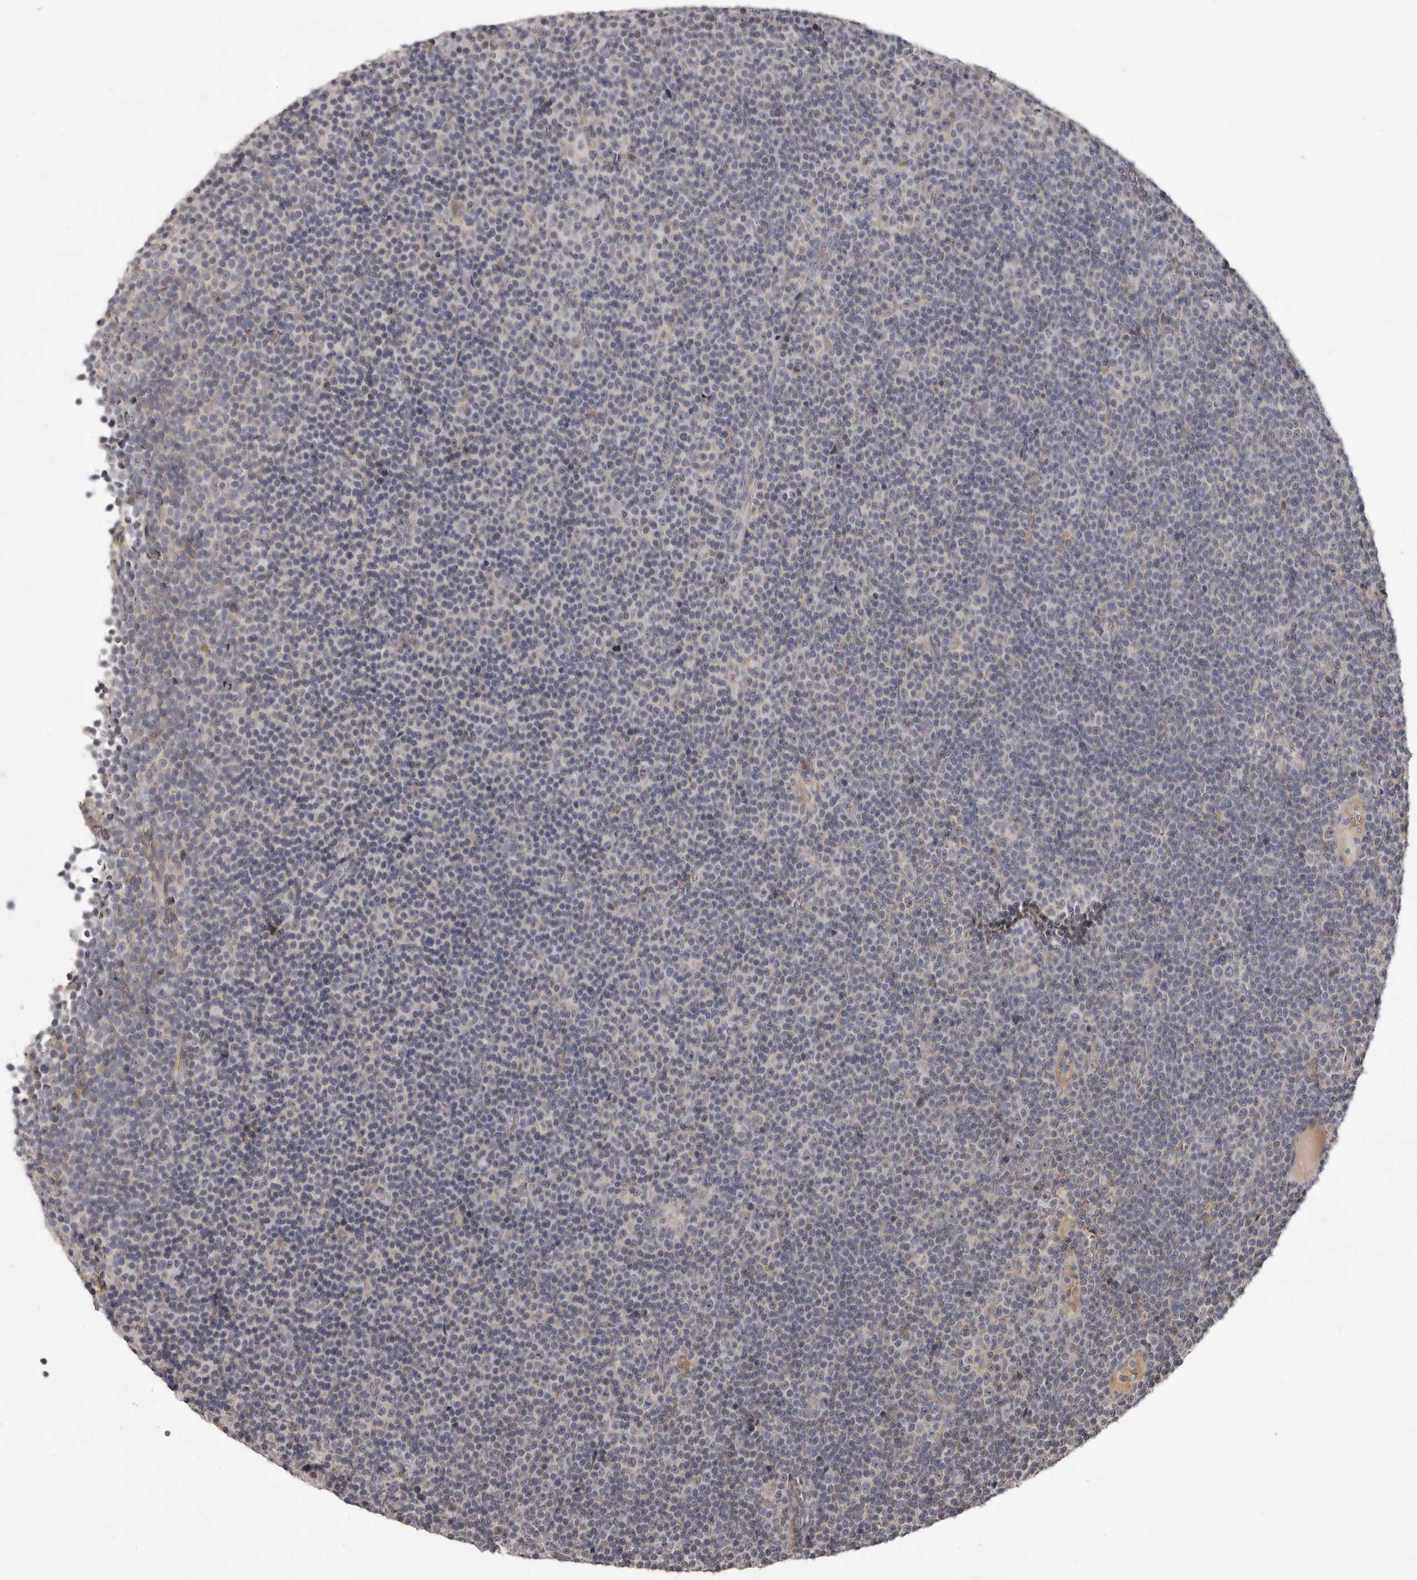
{"staining": {"intensity": "negative", "quantity": "none", "location": "none"}, "tissue": "lymphoma", "cell_type": "Tumor cells", "image_type": "cancer", "snomed": [{"axis": "morphology", "description": "Malignant lymphoma, non-Hodgkin's type, Low grade"}, {"axis": "topography", "description": "Lymph node"}], "caption": "DAB (3,3'-diaminobenzidine) immunohistochemical staining of human malignant lymphoma, non-Hodgkin's type (low-grade) shows no significant positivity in tumor cells. (DAB immunohistochemistry with hematoxylin counter stain).", "gene": "NENF", "patient": {"sex": "female", "age": 67}}